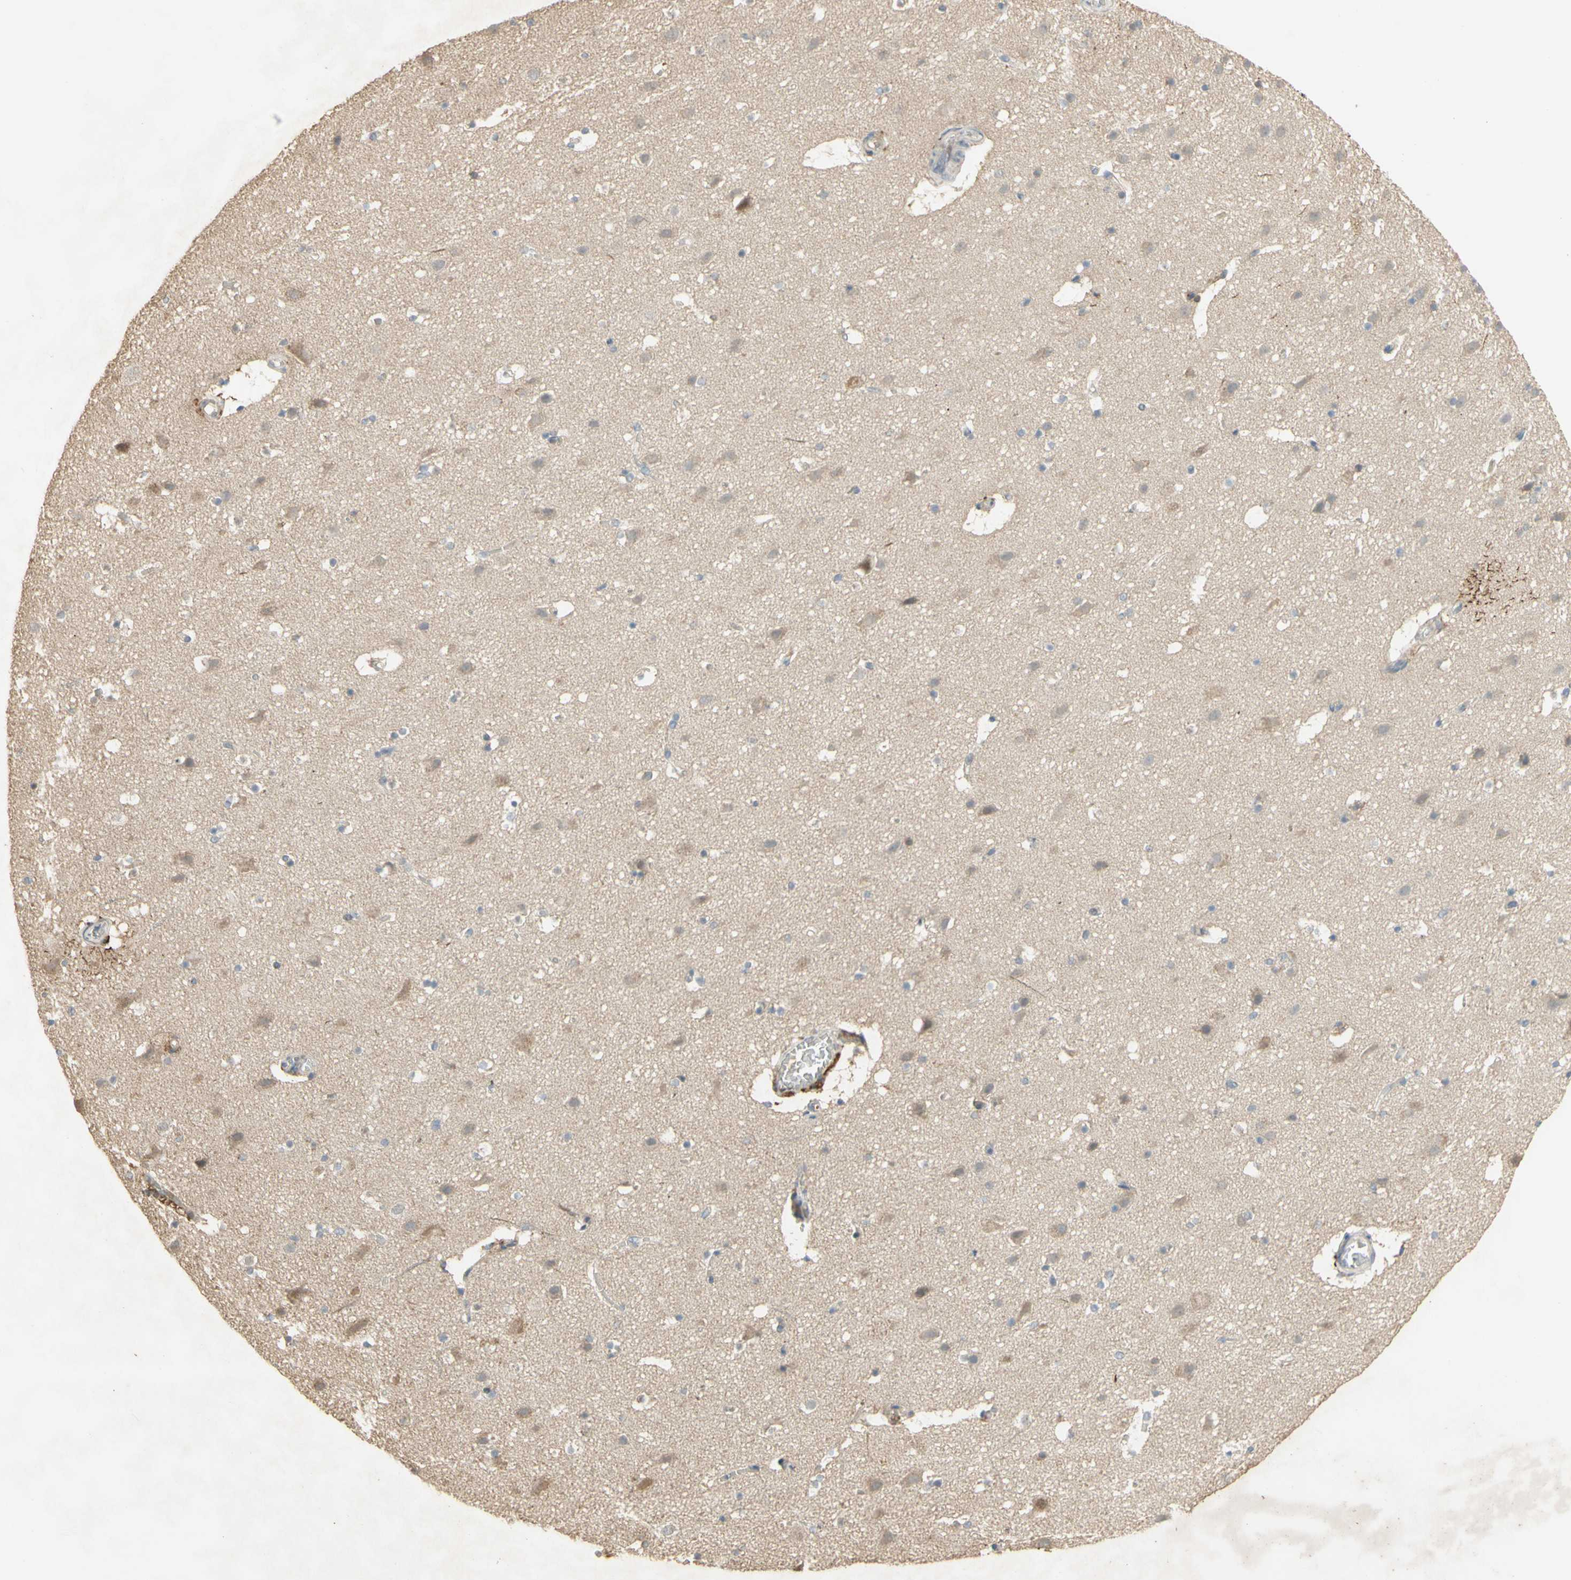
{"staining": {"intensity": "weak", "quantity": ">75%", "location": "cytoplasmic/membranous"}, "tissue": "cerebral cortex", "cell_type": "Endothelial cells", "image_type": "normal", "snomed": [{"axis": "morphology", "description": "Normal tissue, NOS"}, {"axis": "topography", "description": "Cerebral cortex"}], "caption": "Brown immunohistochemical staining in normal human cerebral cortex displays weak cytoplasmic/membranous positivity in approximately >75% of endothelial cells.", "gene": "NRG4", "patient": {"sex": "male", "age": 45}}